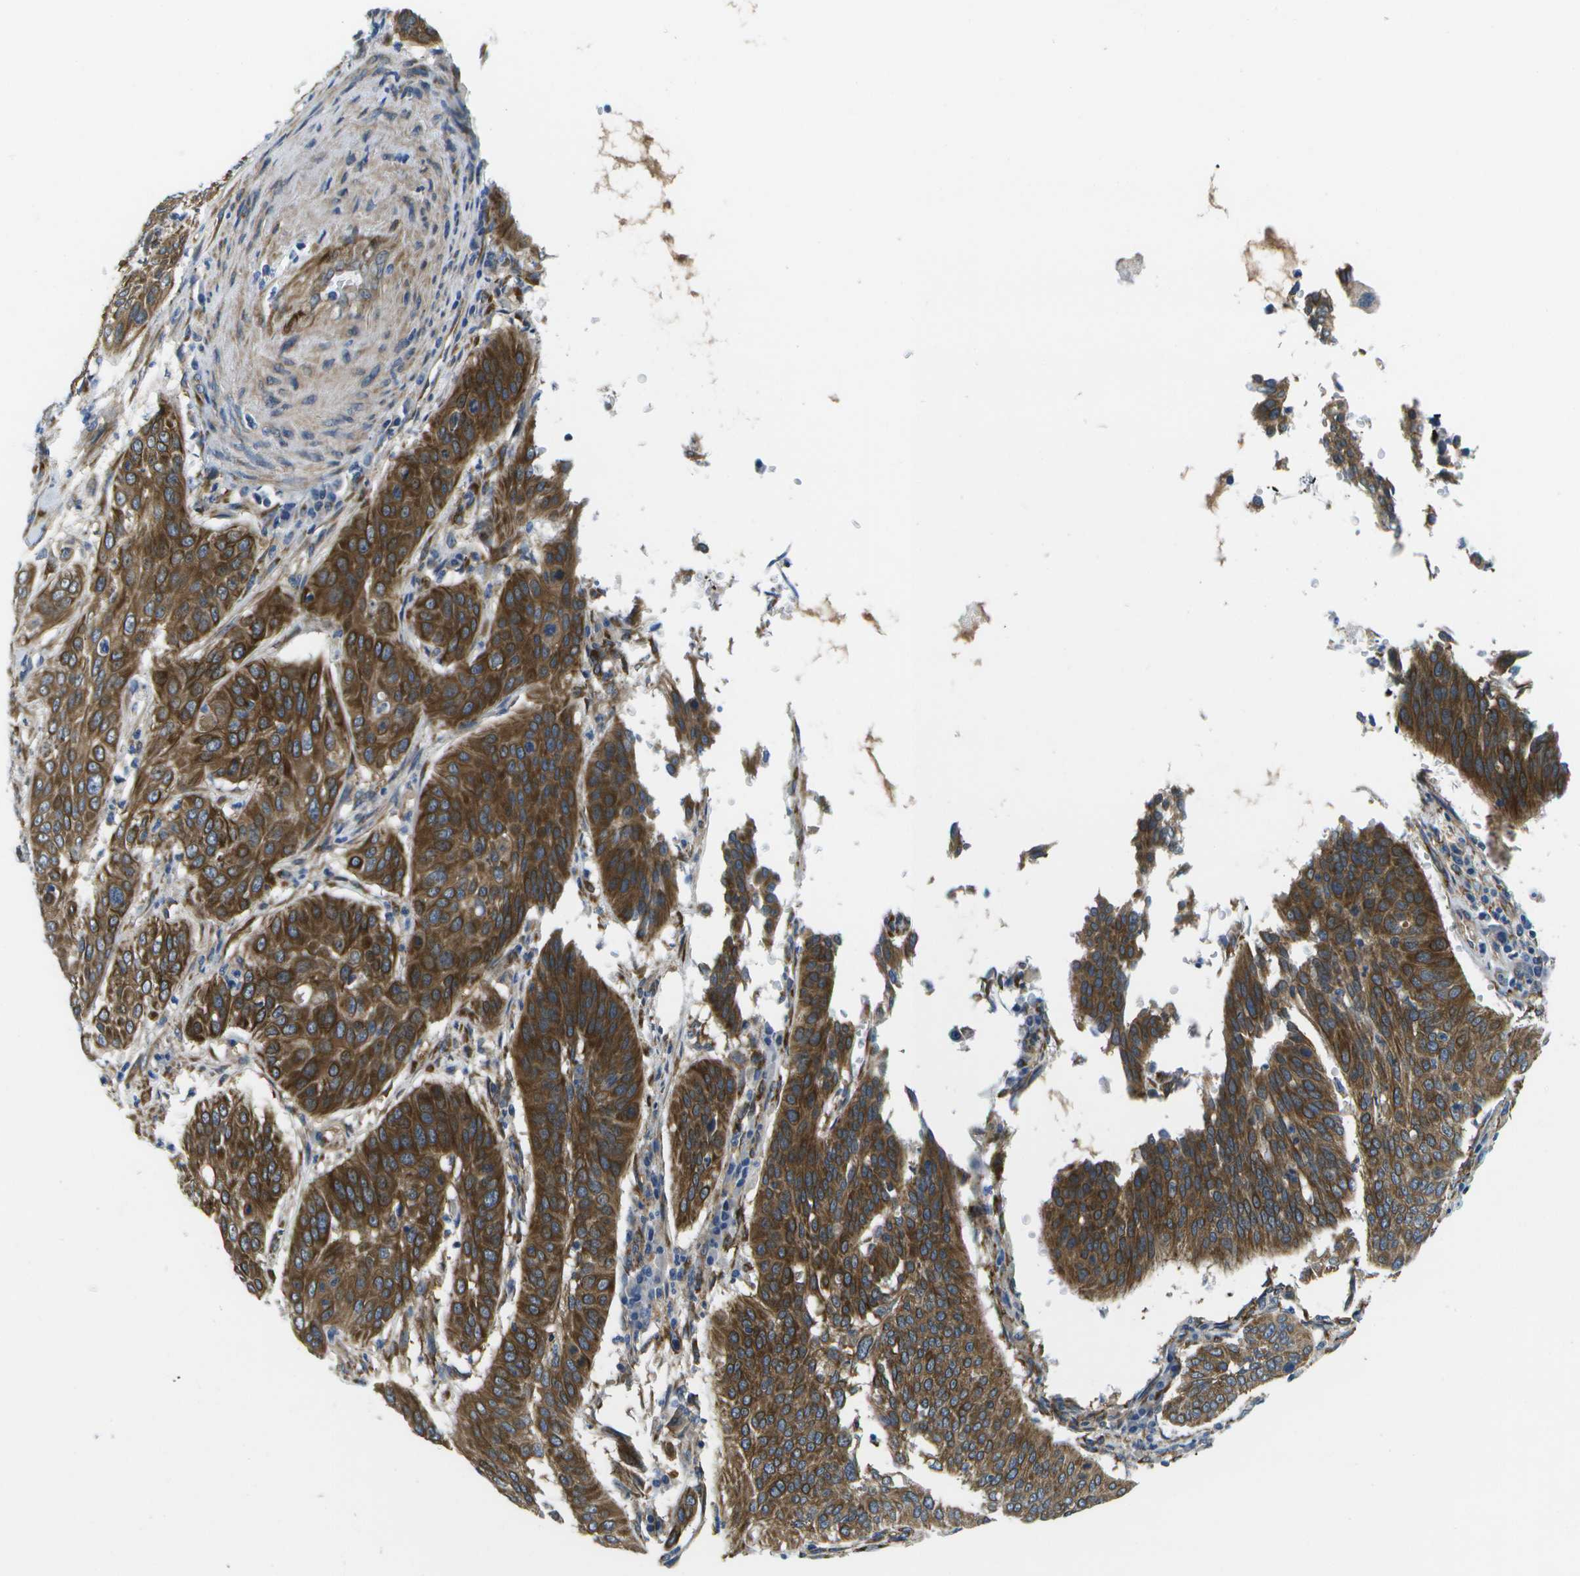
{"staining": {"intensity": "strong", "quantity": ">75%", "location": "cytoplasmic/membranous"}, "tissue": "cervical cancer", "cell_type": "Tumor cells", "image_type": "cancer", "snomed": [{"axis": "morphology", "description": "Normal tissue, NOS"}, {"axis": "morphology", "description": "Squamous cell carcinoma, NOS"}, {"axis": "topography", "description": "Cervix"}], "caption": "A brown stain shows strong cytoplasmic/membranous positivity of a protein in cervical cancer tumor cells. The staining was performed using DAB (3,3'-diaminobenzidine) to visualize the protein expression in brown, while the nuclei were stained in blue with hematoxylin (Magnification: 20x).", "gene": "P3H1", "patient": {"sex": "female", "age": 39}}